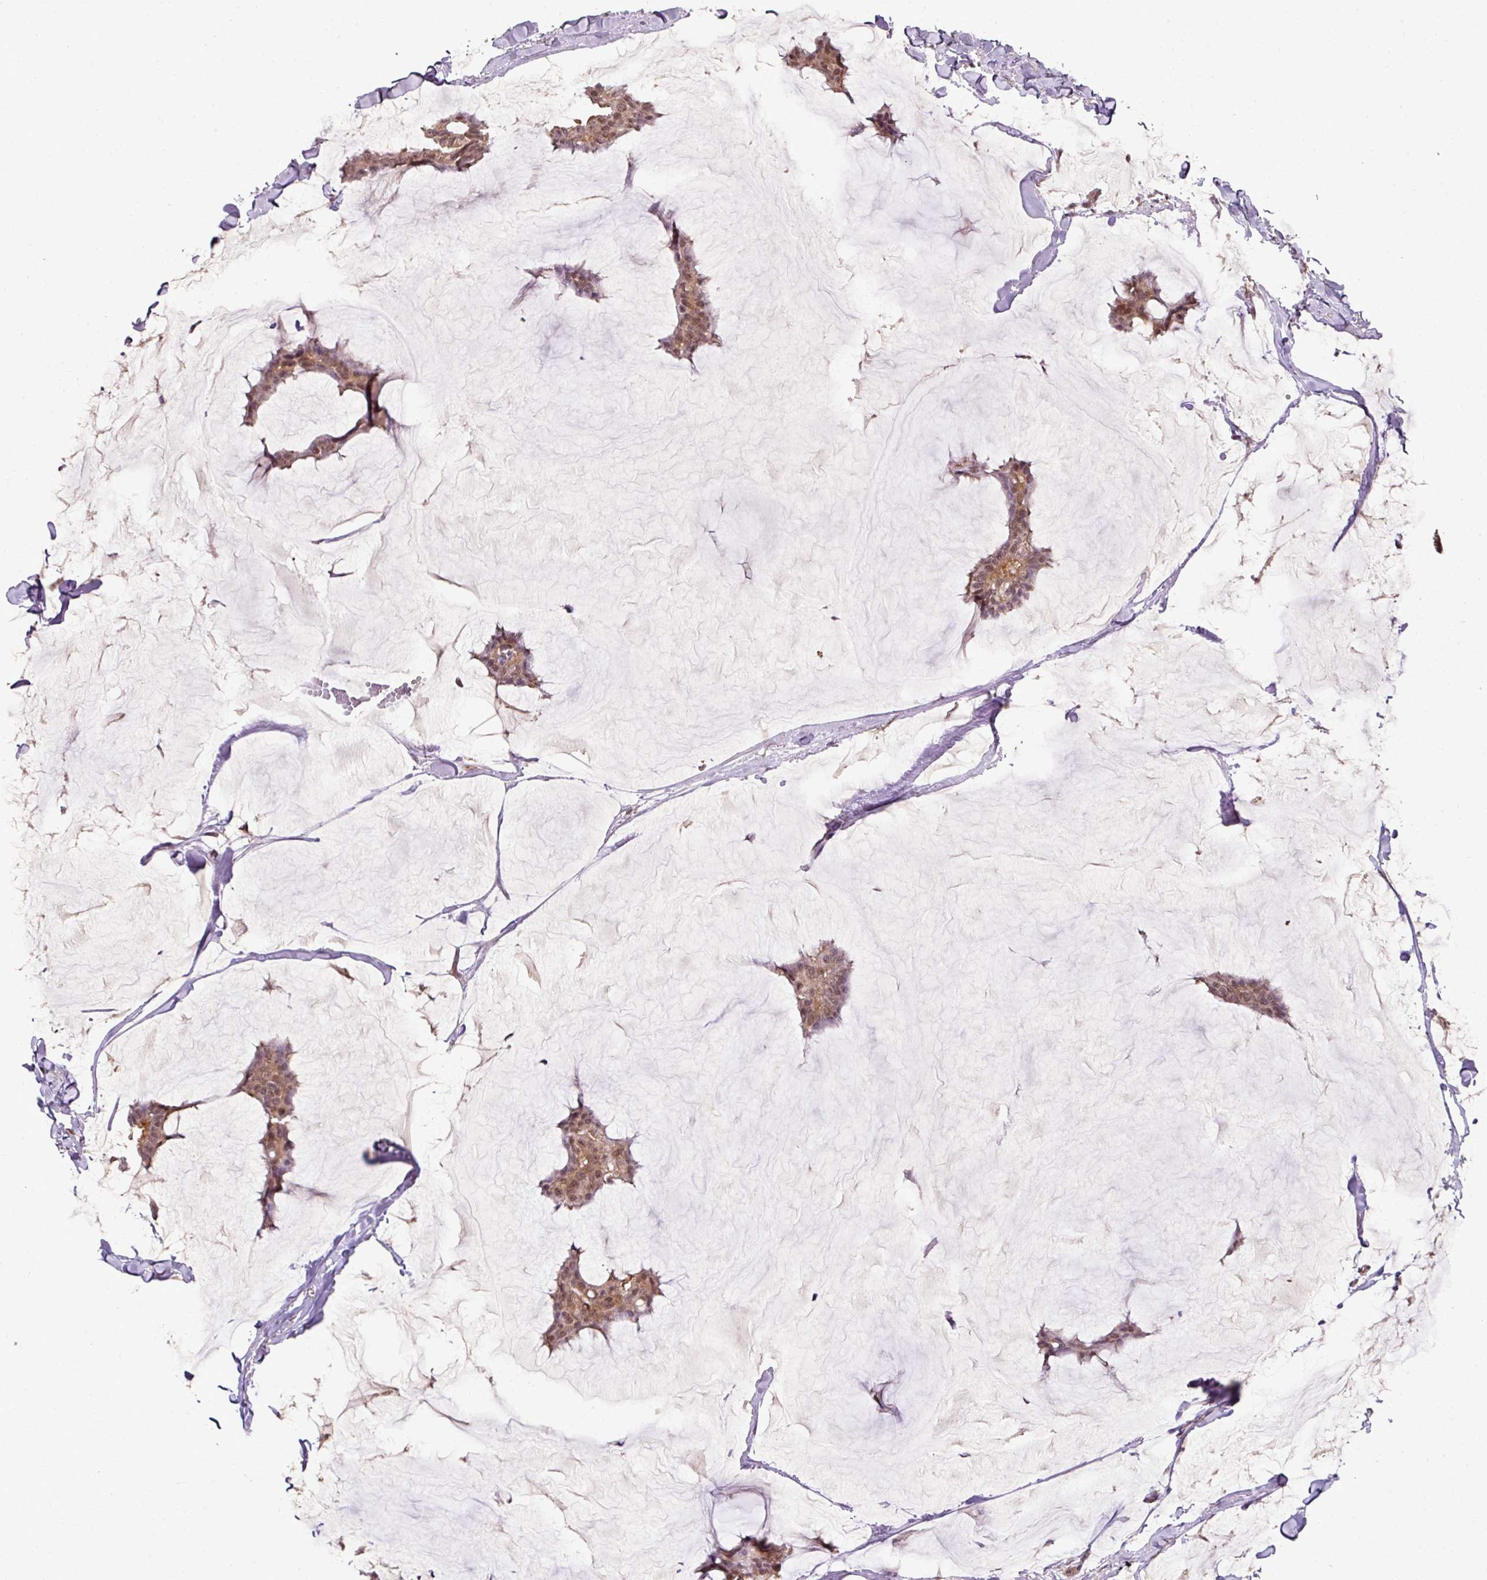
{"staining": {"intensity": "moderate", "quantity": ">75%", "location": "cytoplasmic/membranous,nuclear"}, "tissue": "breast cancer", "cell_type": "Tumor cells", "image_type": "cancer", "snomed": [{"axis": "morphology", "description": "Duct carcinoma"}, {"axis": "topography", "description": "Breast"}], "caption": "IHC (DAB (3,3'-diaminobenzidine)) staining of human breast intraductal carcinoma shows moderate cytoplasmic/membranous and nuclear protein staining in about >75% of tumor cells. (DAB IHC, brown staining for protein, blue staining for nuclei).", "gene": "ANKRD18A", "patient": {"sex": "female", "age": 93}}